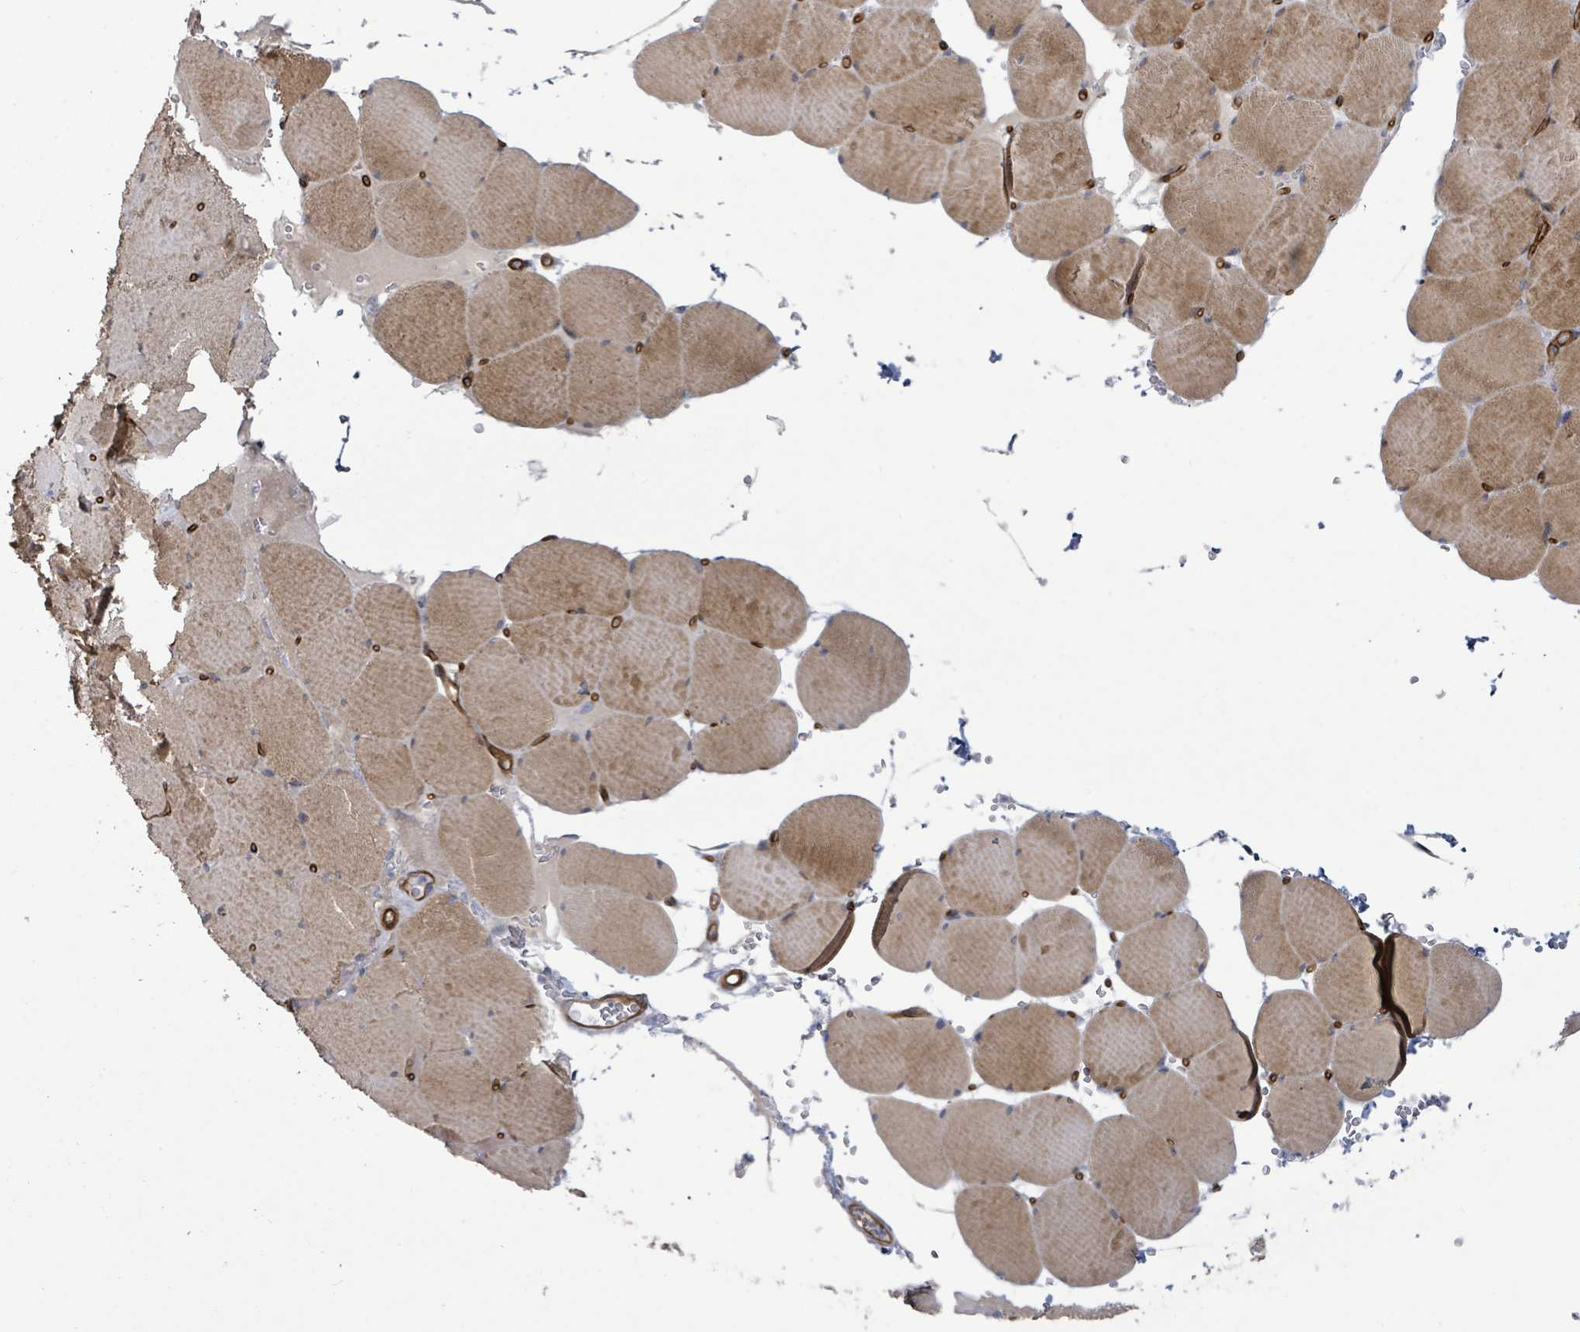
{"staining": {"intensity": "moderate", "quantity": ">75%", "location": "cytoplasmic/membranous"}, "tissue": "skeletal muscle", "cell_type": "Myocytes", "image_type": "normal", "snomed": [{"axis": "morphology", "description": "Normal tissue, NOS"}, {"axis": "topography", "description": "Skeletal muscle"}, {"axis": "topography", "description": "Head-Neck"}], "caption": "Moderate cytoplasmic/membranous protein staining is identified in about >75% of myocytes in skeletal muscle.", "gene": "KANK3", "patient": {"sex": "male", "age": 66}}